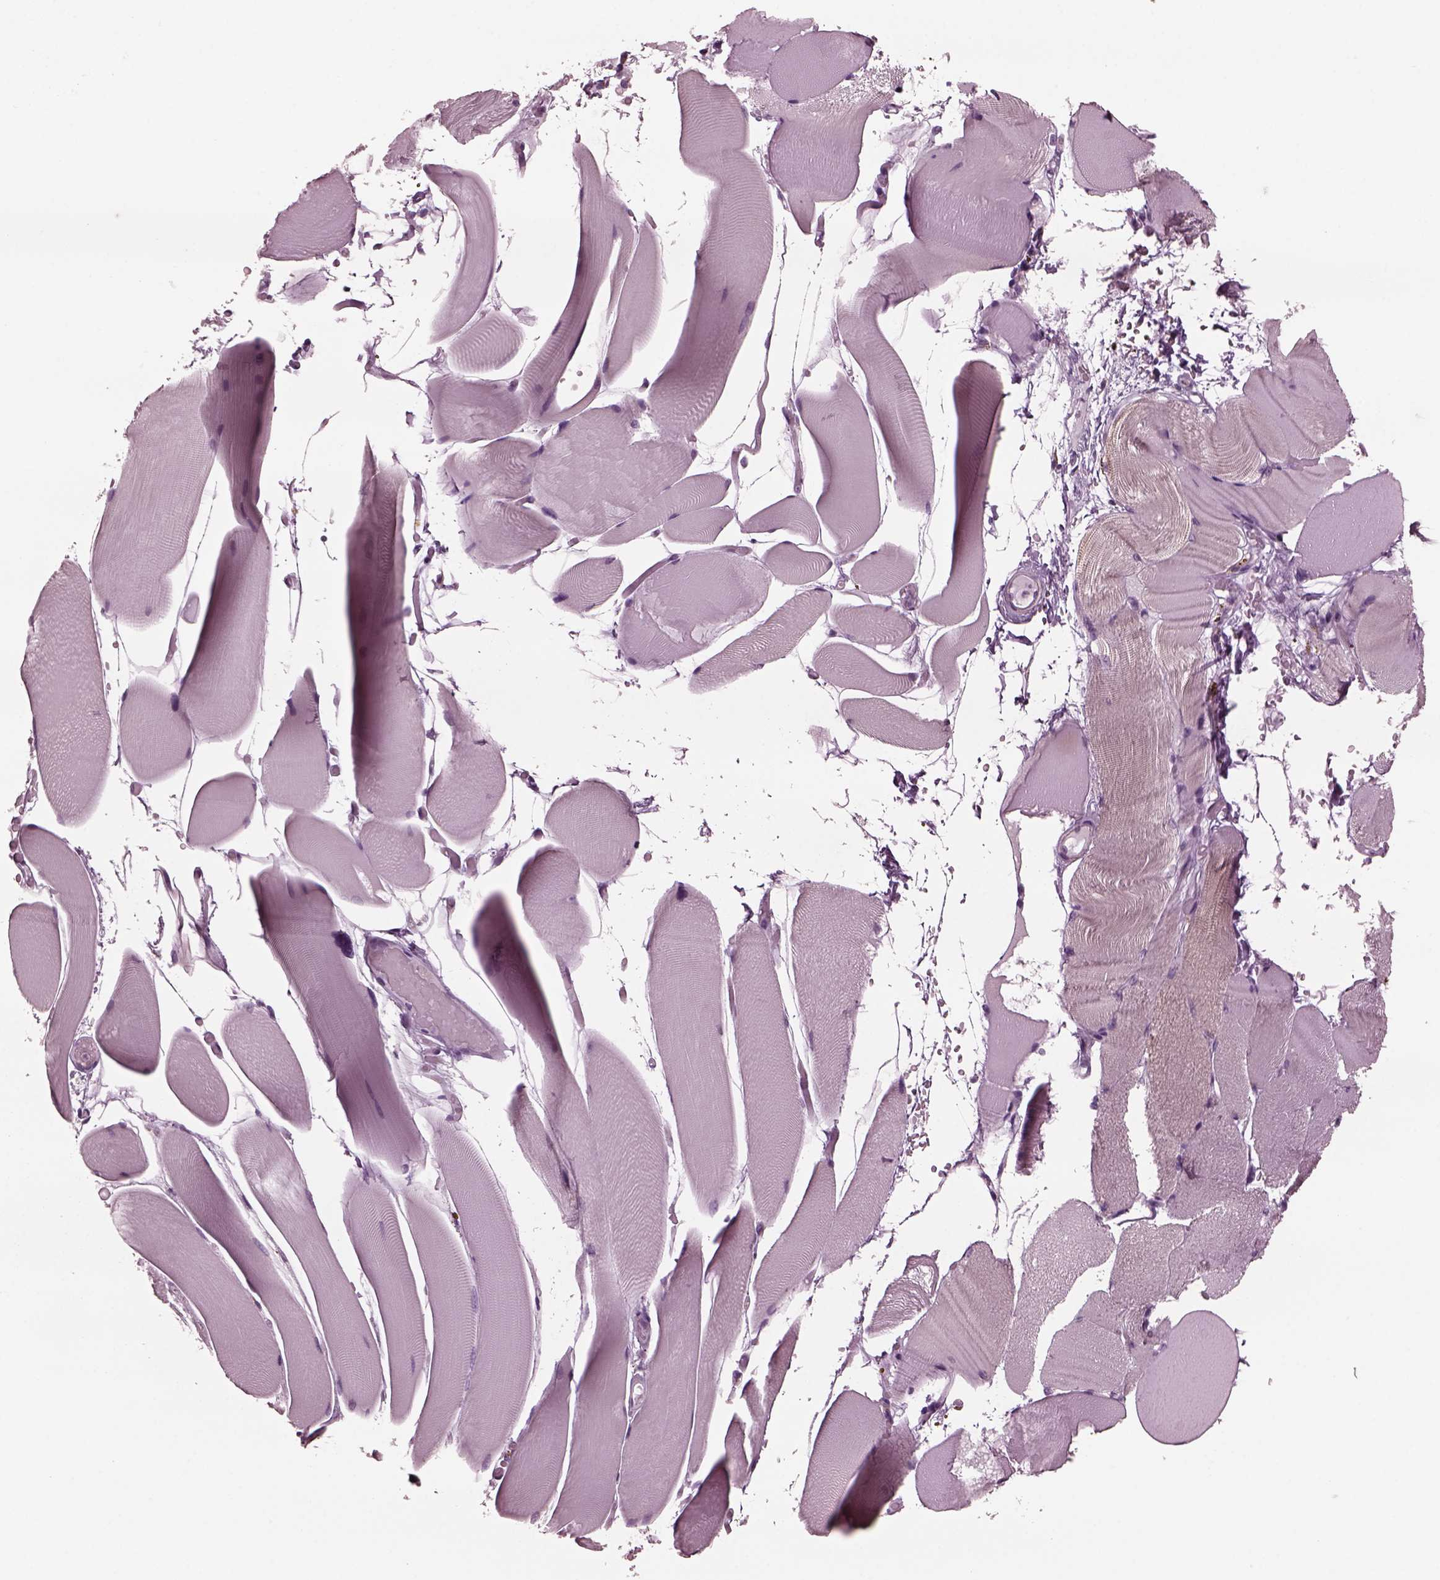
{"staining": {"intensity": "negative", "quantity": "none", "location": "none"}, "tissue": "skeletal muscle", "cell_type": "Myocytes", "image_type": "normal", "snomed": [{"axis": "morphology", "description": "Normal tissue, NOS"}, {"axis": "topography", "description": "Skeletal muscle"}], "caption": "This histopathology image is of normal skeletal muscle stained with immunohistochemistry to label a protein in brown with the nuclei are counter-stained blue. There is no positivity in myocytes. (DAB immunohistochemistry (IHC), high magnification).", "gene": "YY2", "patient": {"sex": "female", "age": 37}}